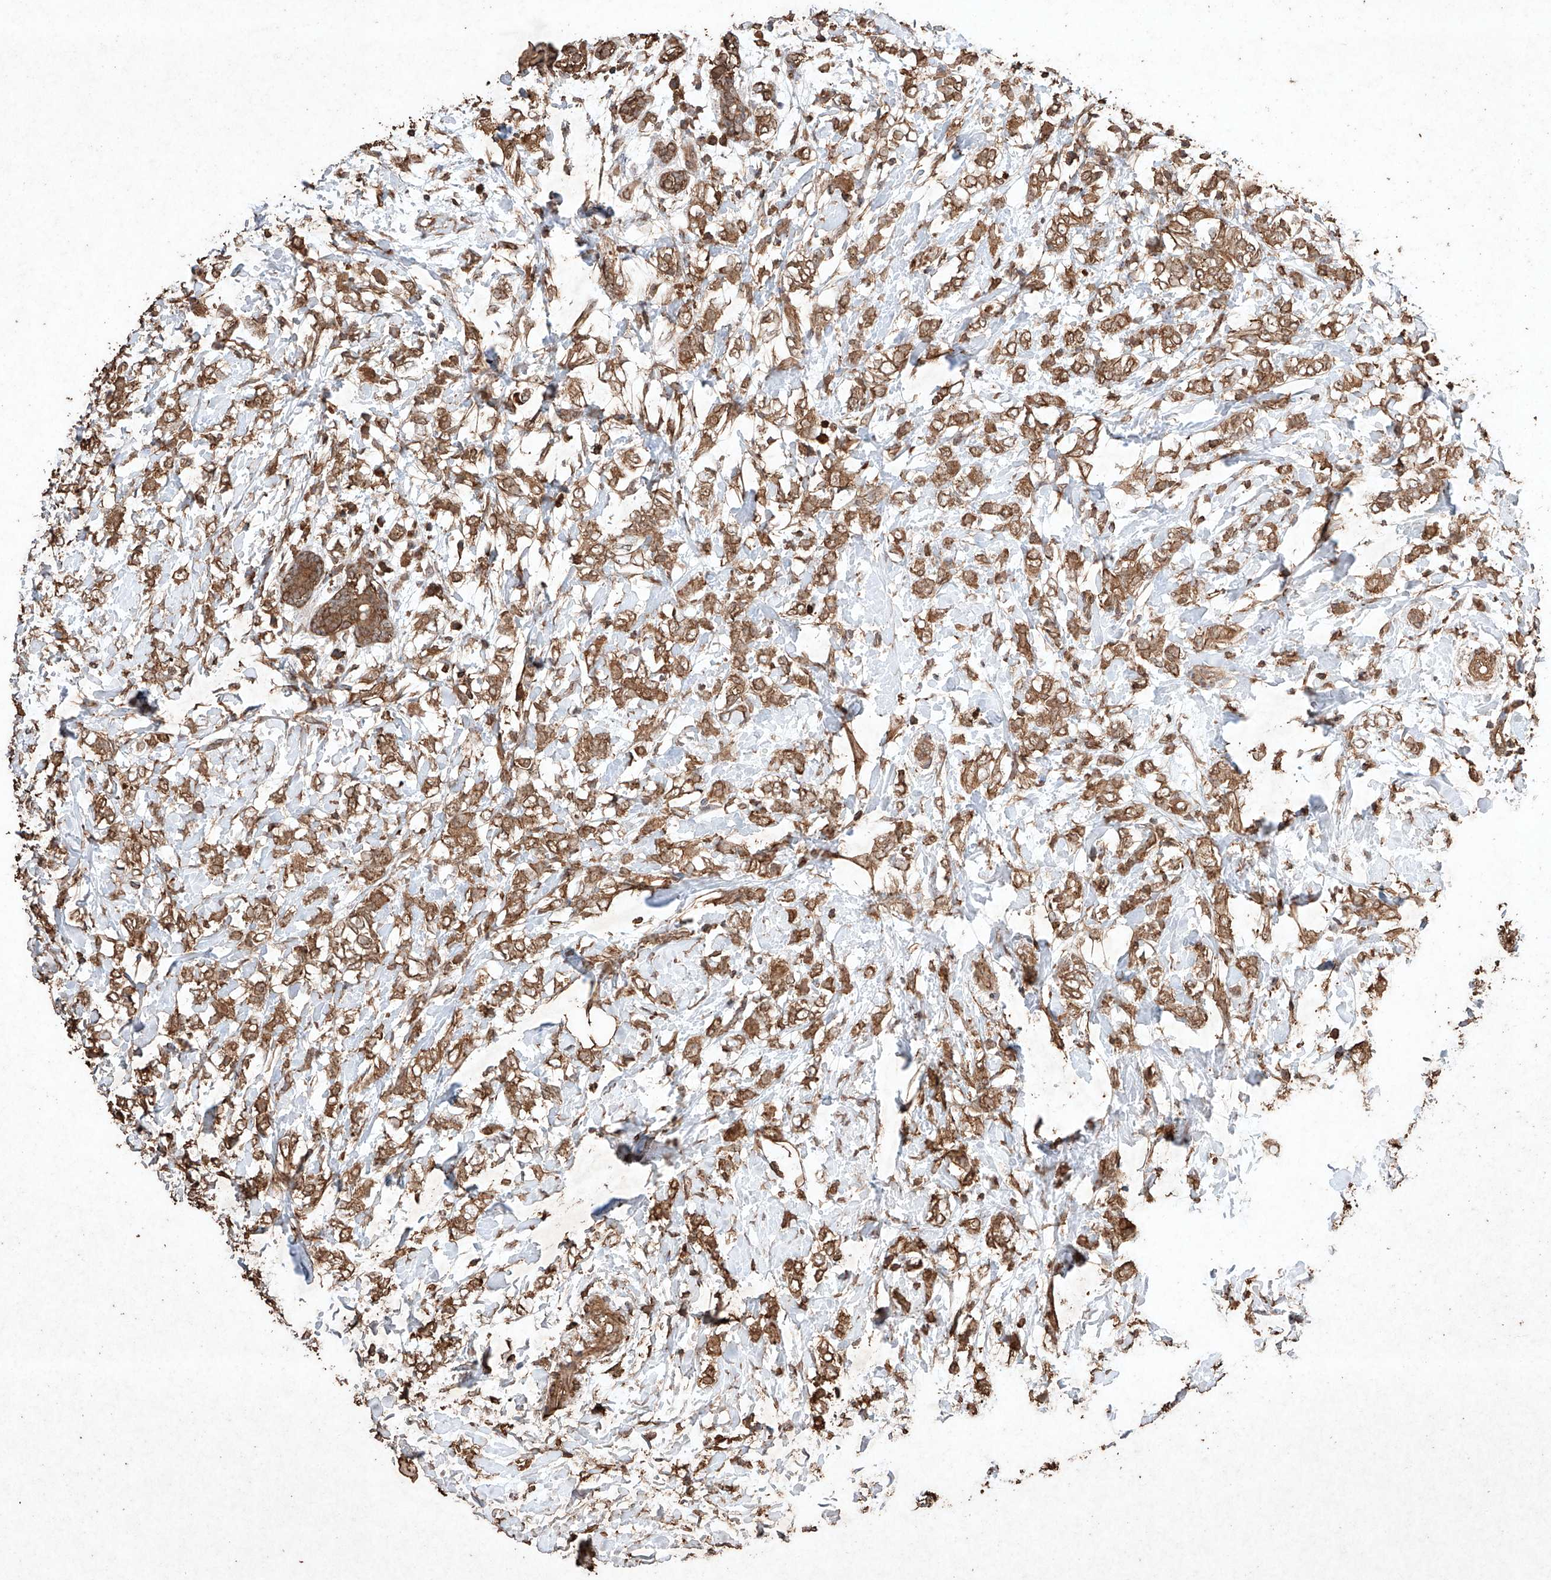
{"staining": {"intensity": "moderate", "quantity": ">75%", "location": "cytoplasmic/membranous"}, "tissue": "breast cancer", "cell_type": "Tumor cells", "image_type": "cancer", "snomed": [{"axis": "morphology", "description": "Normal tissue, NOS"}, {"axis": "morphology", "description": "Lobular carcinoma"}, {"axis": "topography", "description": "Breast"}], "caption": "There is medium levels of moderate cytoplasmic/membranous expression in tumor cells of breast cancer, as demonstrated by immunohistochemical staining (brown color).", "gene": "M6PR", "patient": {"sex": "female", "age": 47}}